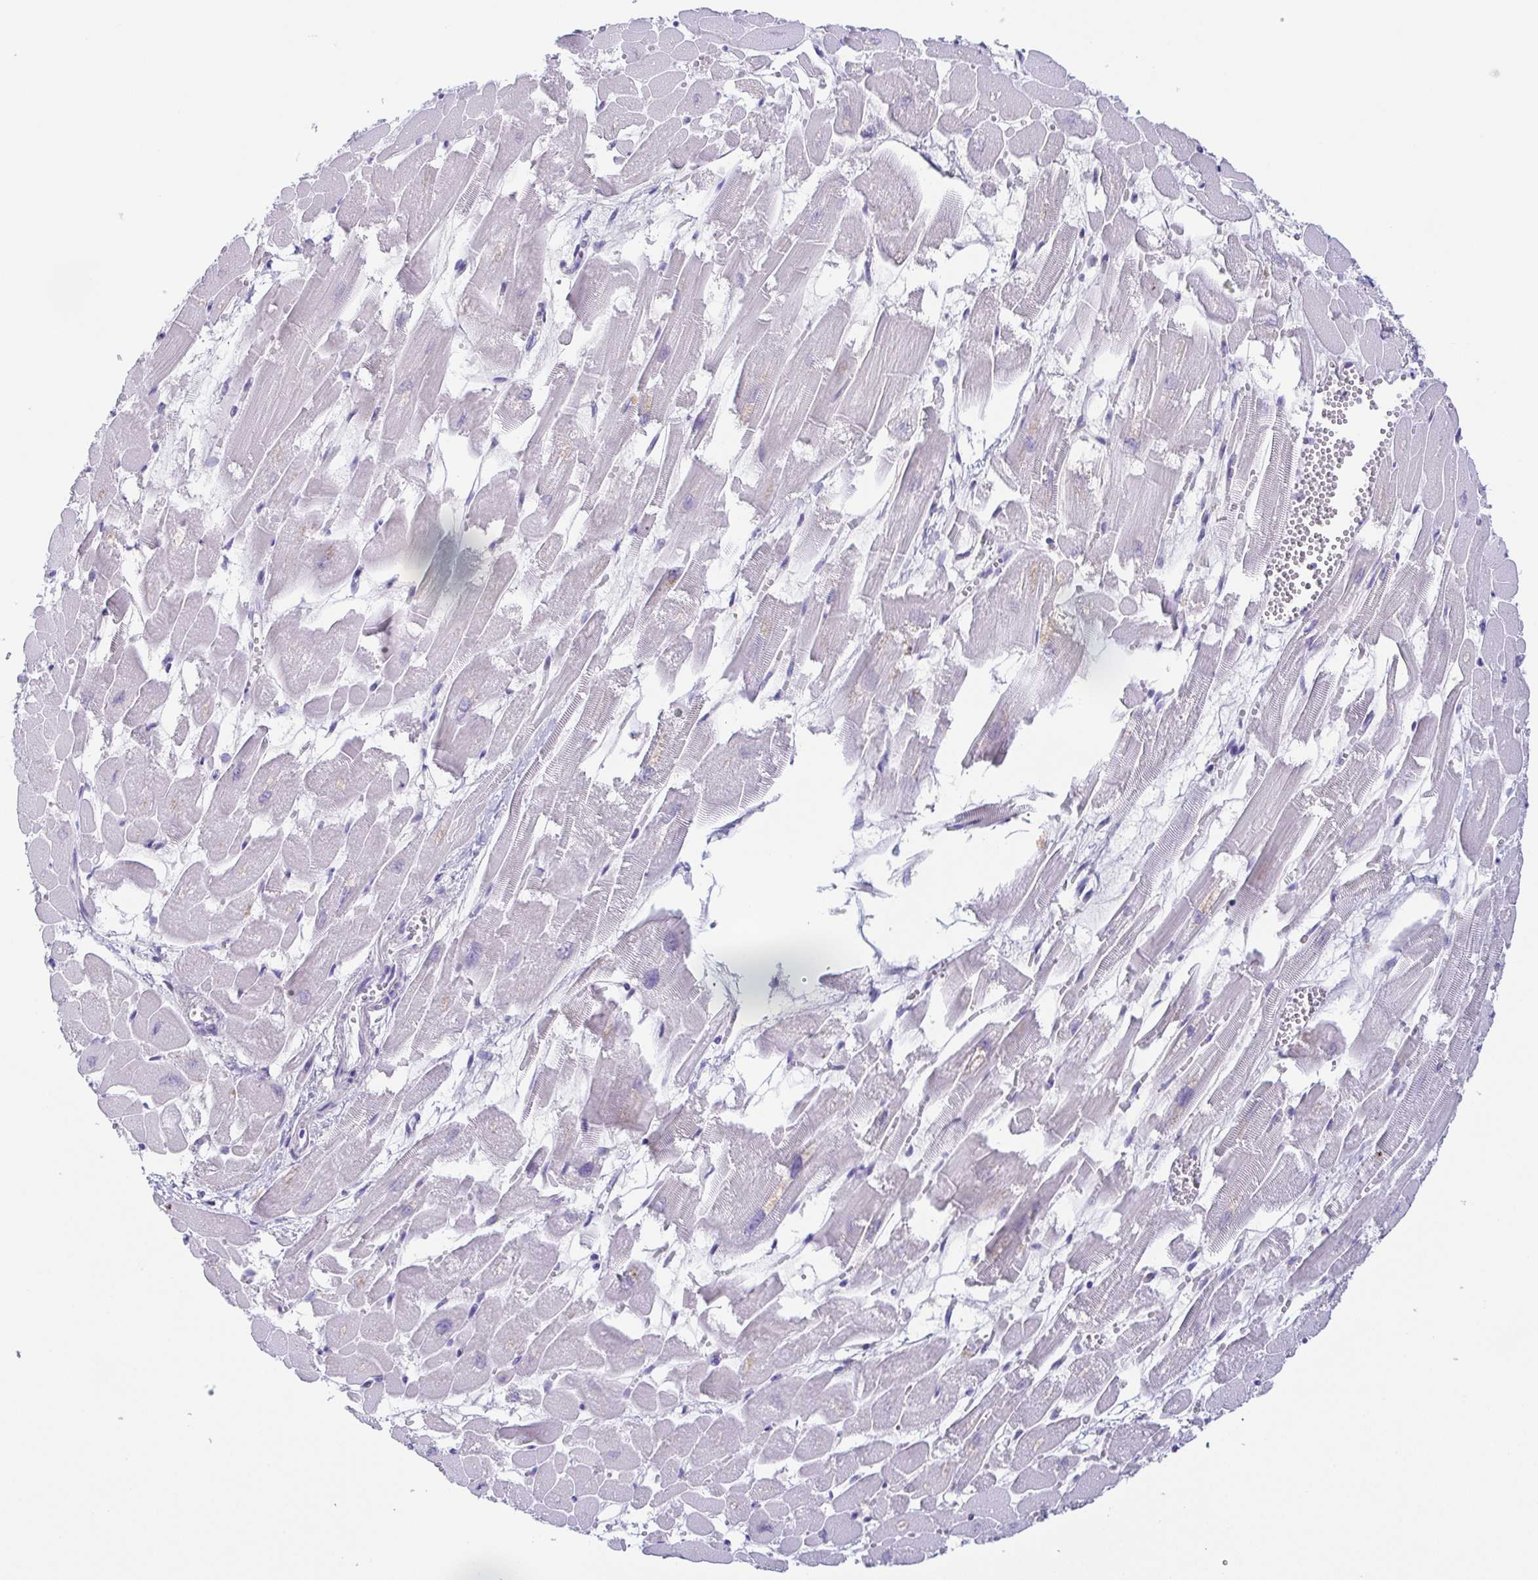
{"staining": {"intensity": "negative", "quantity": "none", "location": "none"}, "tissue": "heart muscle", "cell_type": "Cardiomyocytes", "image_type": "normal", "snomed": [{"axis": "morphology", "description": "Normal tissue, NOS"}, {"axis": "topography", "description": "Heart"}], "caption": "Histopathology image shows no protein expression in cardiomyocytes of normal heart muscle.", "gene": "LDLRAD1", "patient": {"sex": "female", "age": 52}}